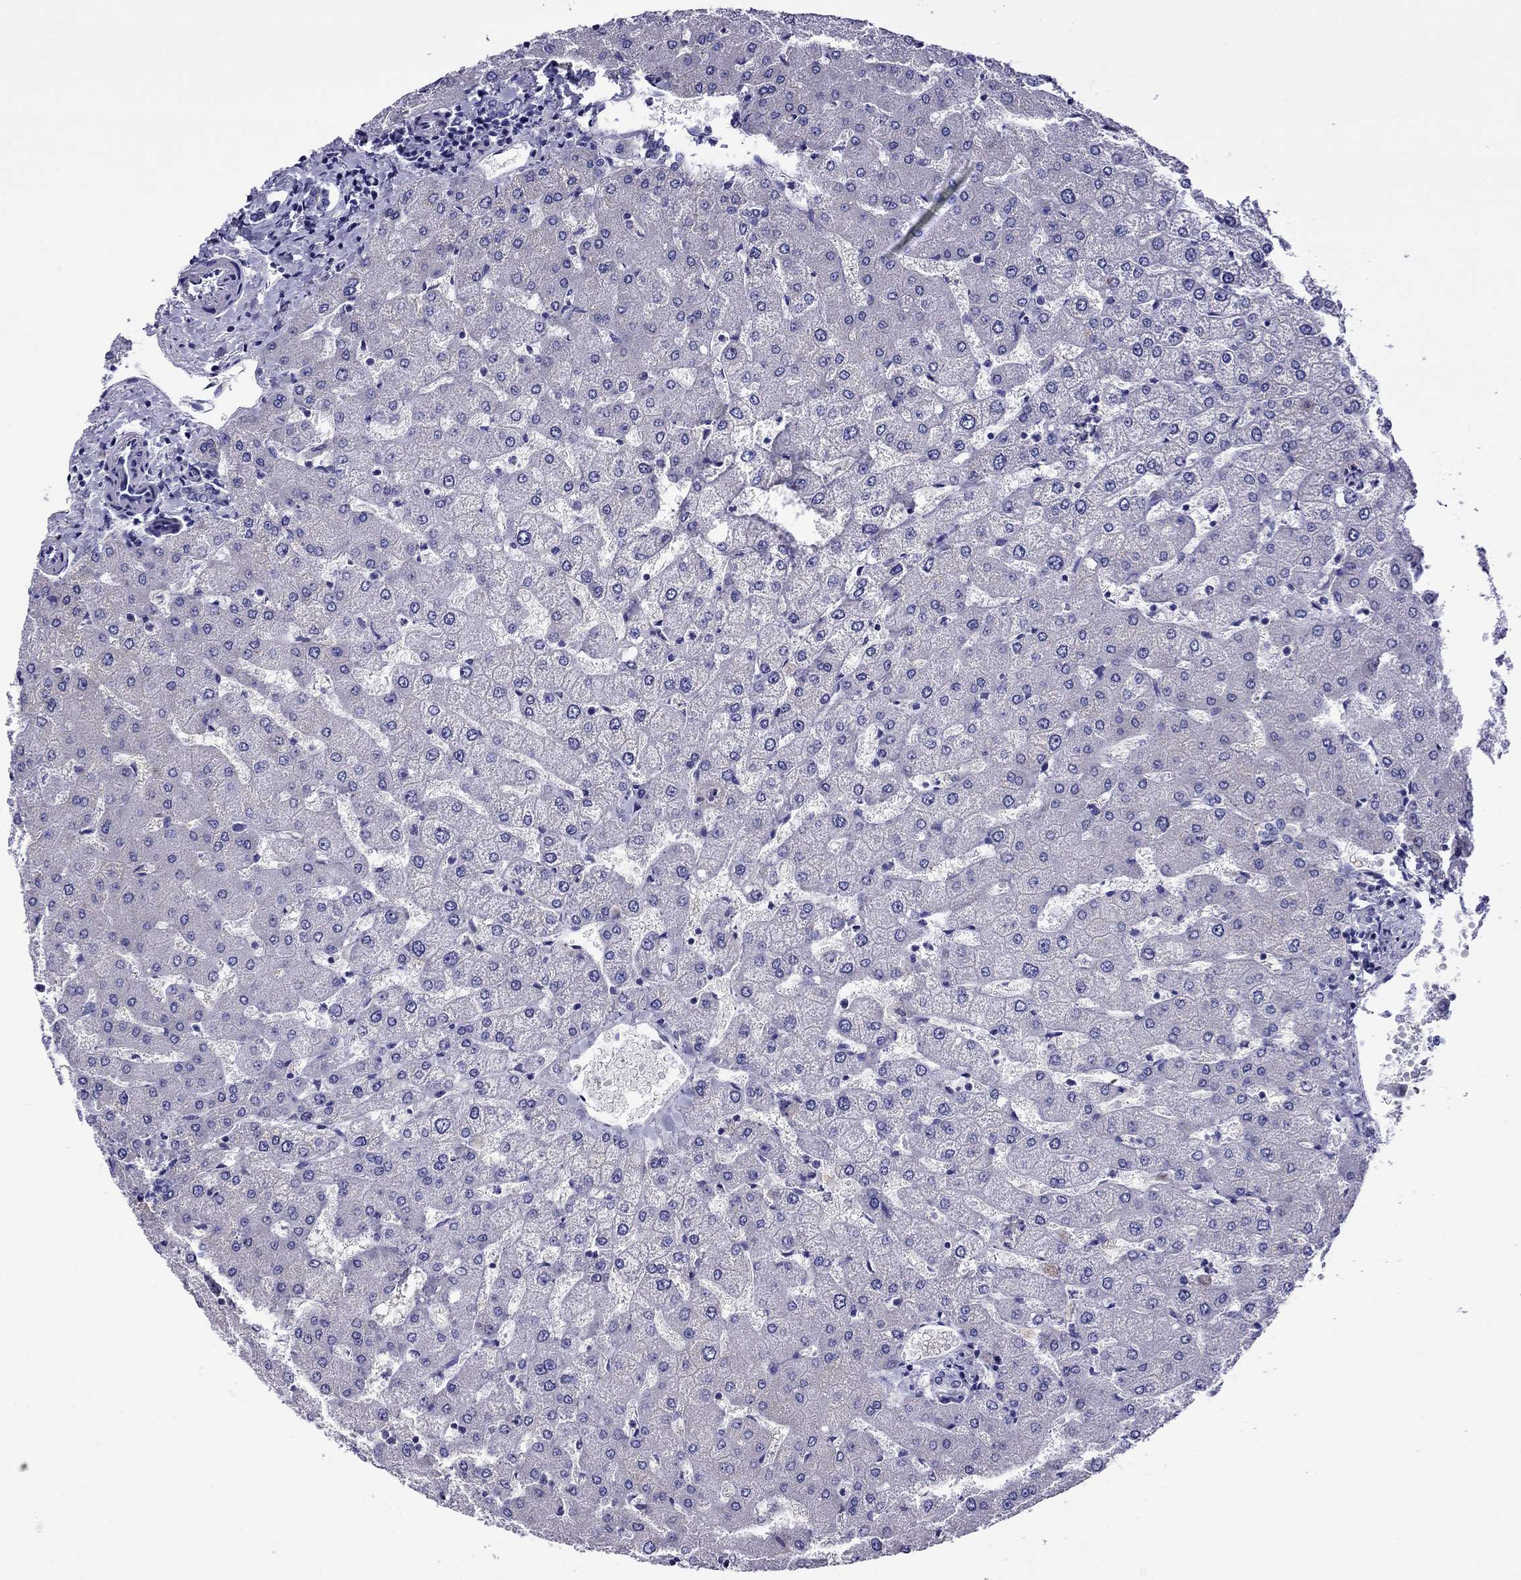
{"staining": {"intensity": "negative", "quantity": "none", "location": "none"}, "tissue": "liver", "cell_type": "Cholangiocytes", "image_type": "normal", "snomed": [{"axis": "morphology", "description": "Normal tissue, NOS"}, {"axis": "topography", "description": "Liver"}], "caption": "Protein analysis of unremarkable liver displays no significant expression in cholangiocytes. (DAB immunohistochemistry (IHC) visualized using brightfield microscopy, high magnification).", "gene": "SCG2", "patient": {"sex": "female", "age": 54}}